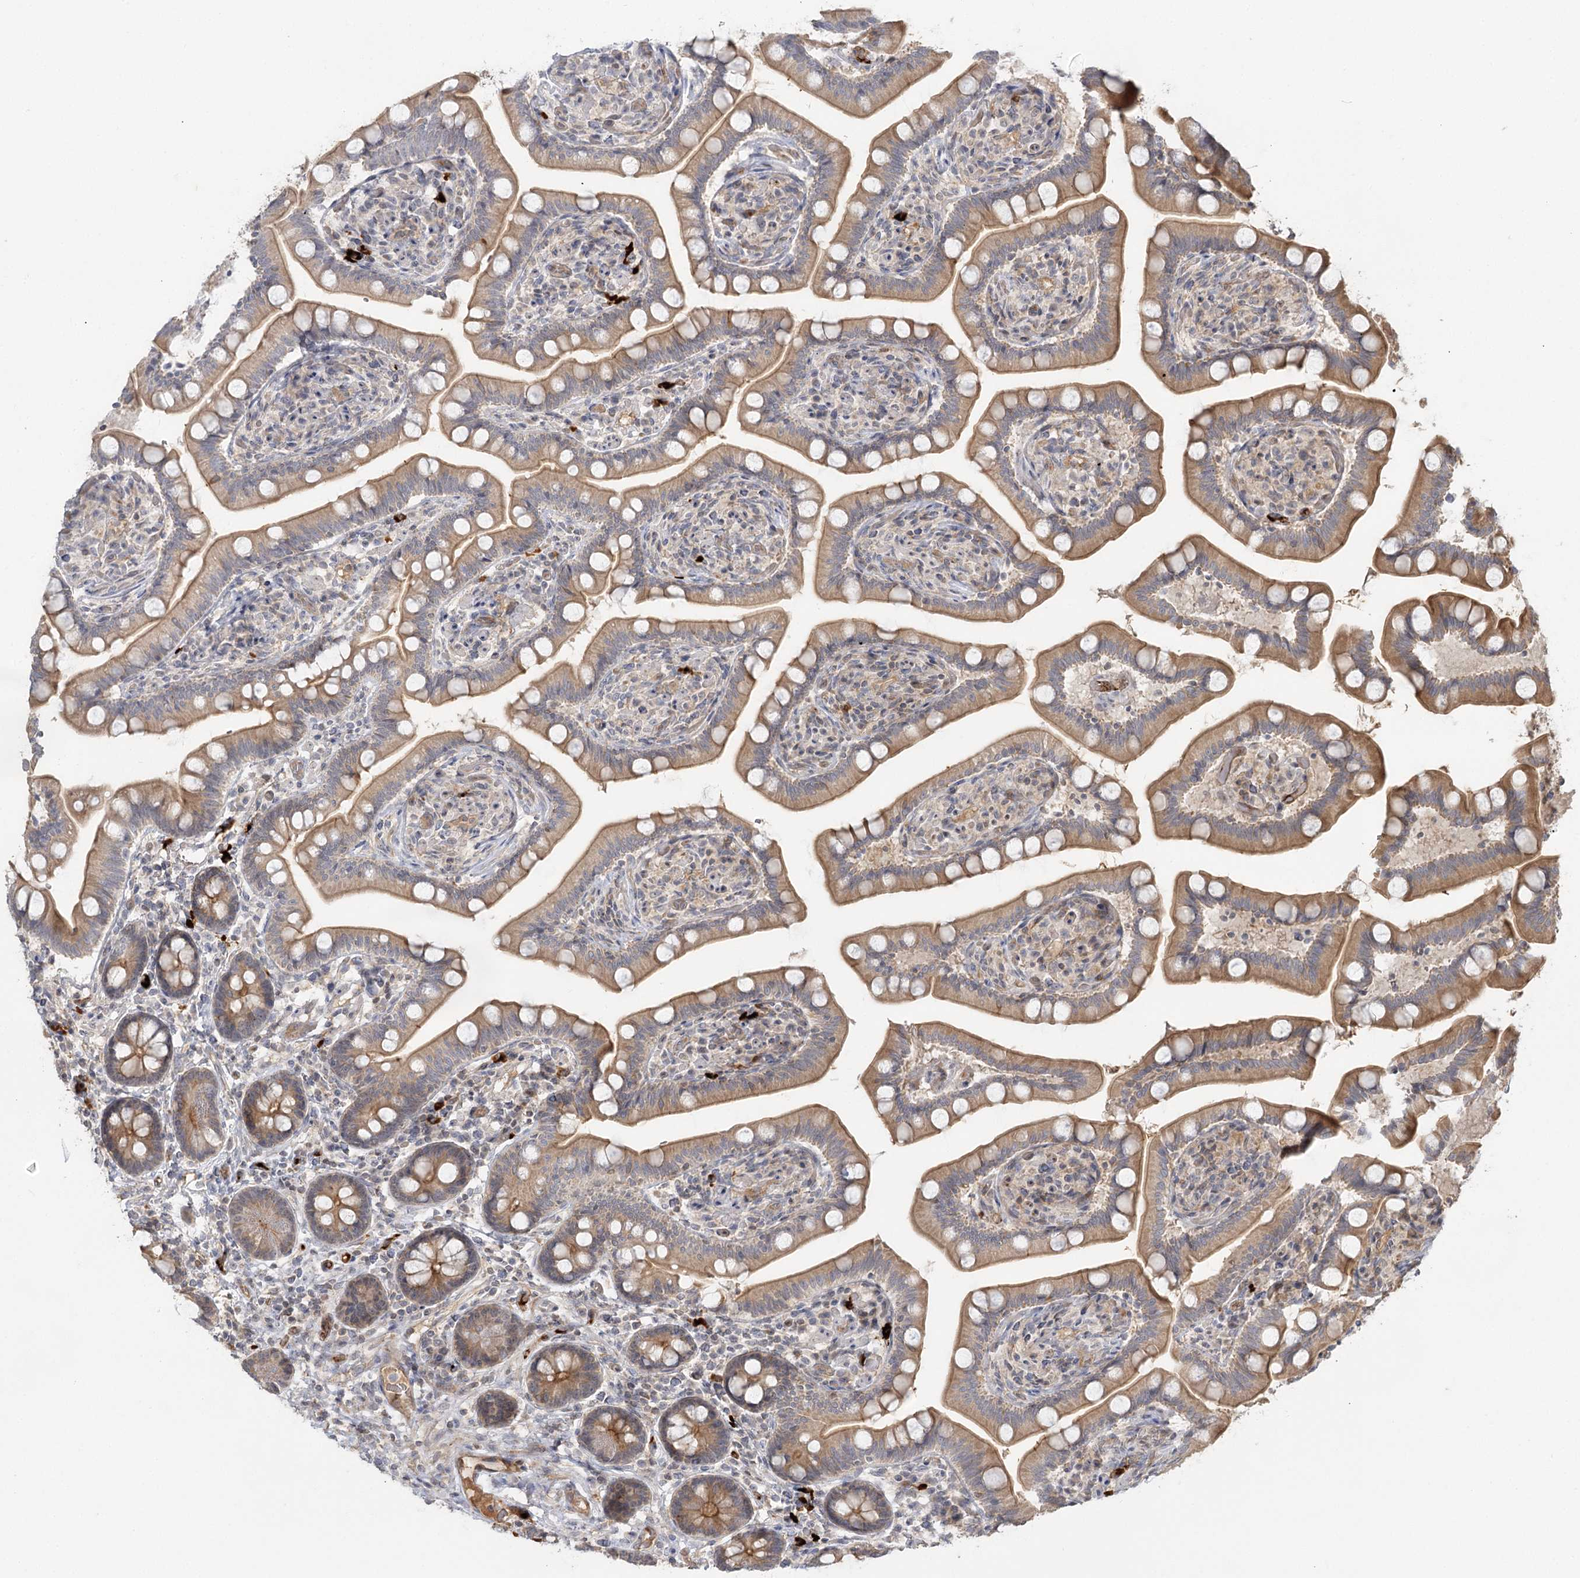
{"staining": {"intensity": "moderate", "quantity": ">75%", "location": "cytoplasmic/membranous"}, "tissue": "small intestine", "cell_type": "Glandular cells", "image_type": "normal", "snomed": [{"axis": "morphology", "description": "Normal tissue, NOS"}, {"axis": "topography", "description": "Small intestine"}], "caption": "Protein staining of benign small intestine displays moderate cytoplasmic/membranous staining in about >75% of glandular cells.", "gene": "GUCY2C", "patient": {"sex": "female", "age": 64}}